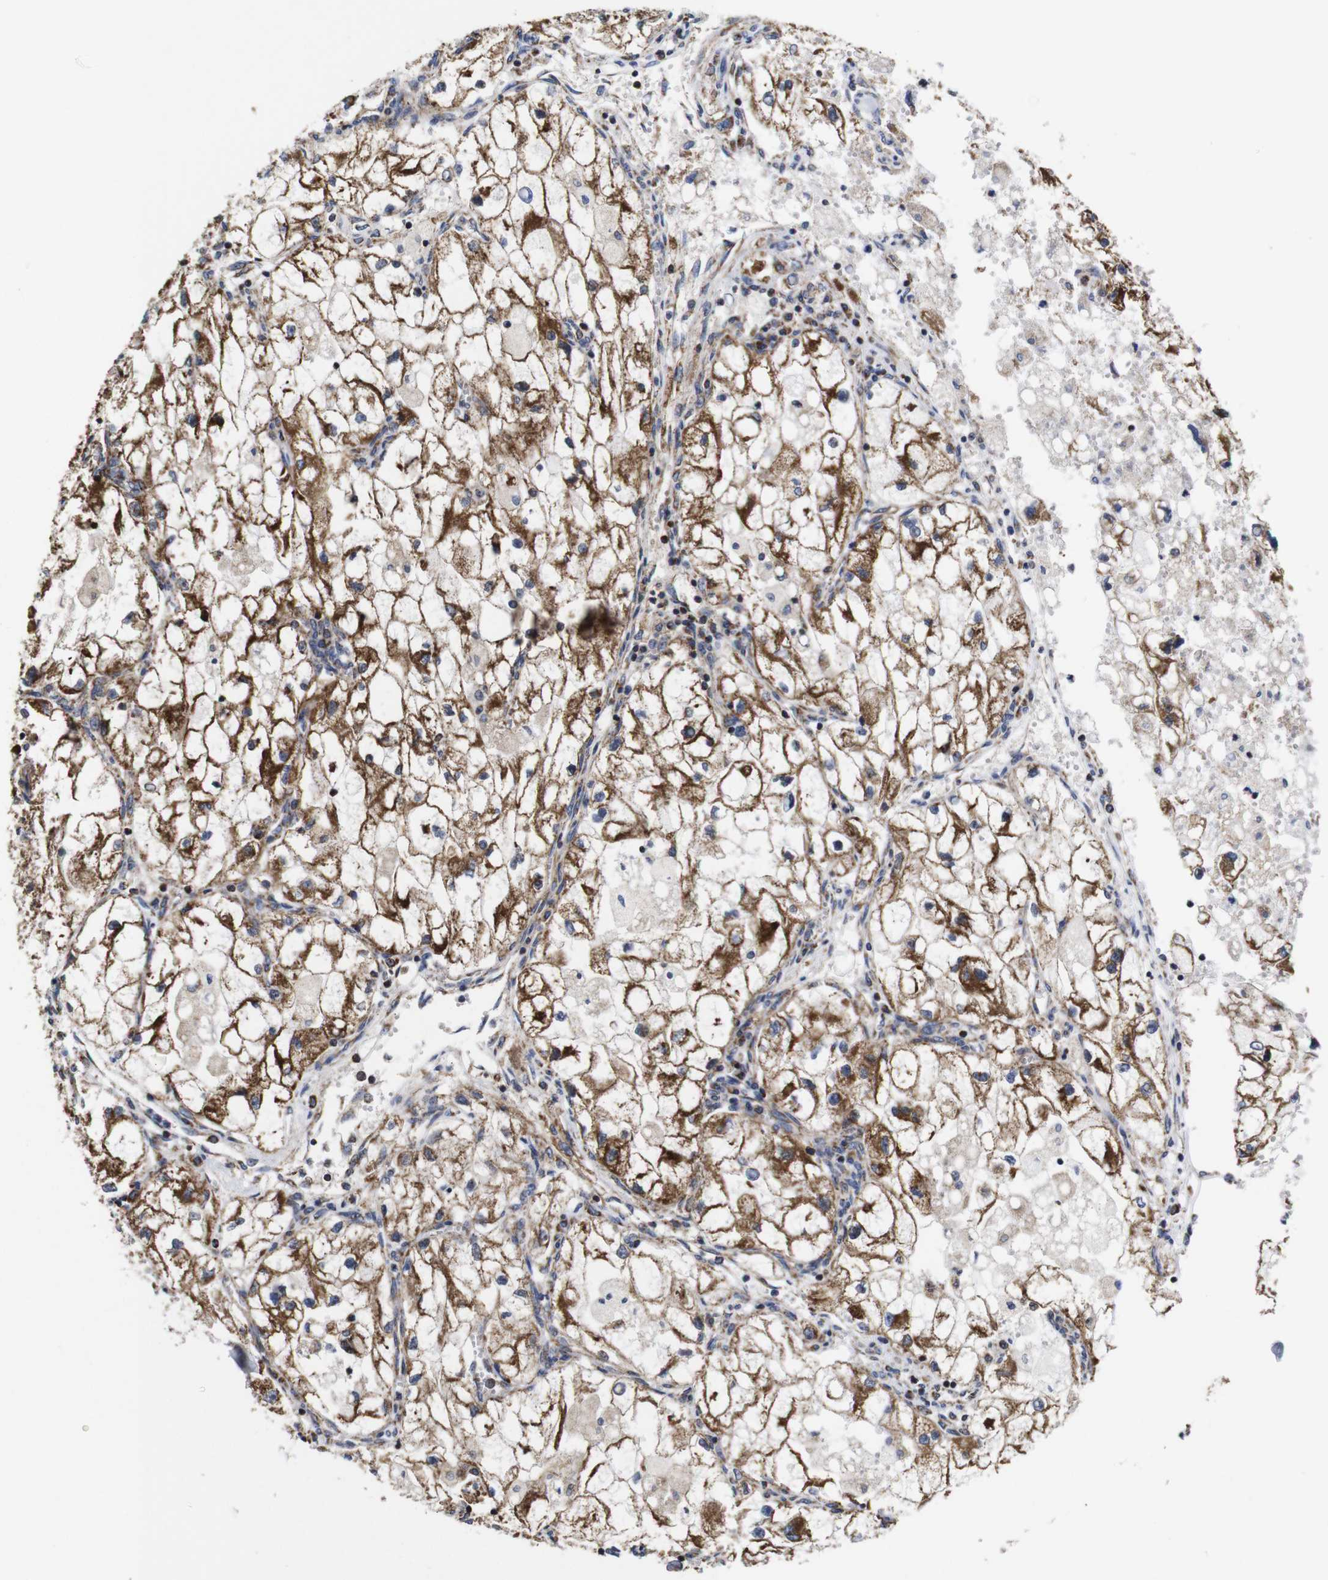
{"staining": {"intensity": "strong", "quantity": ">75%", "location": "cytoplasmic/membranous"}, "tissue": "renal cancer", "cell_type": "Tumor cells", "image_type": "cancer", "snomed": [{"axis": "morphology", "description": "Adenocarcinoma, NOS"}, {"axis": "topography", "description": "Kidney"}], "caption": "The image exhibits immunohistochemical staining of renal adenocarcinoma. There is strong cytoplasmic/membranous expression is present in about >75% of tumor cells.", "gene": "C17orf80", "patient": {"sex": "female", "age": 70}}